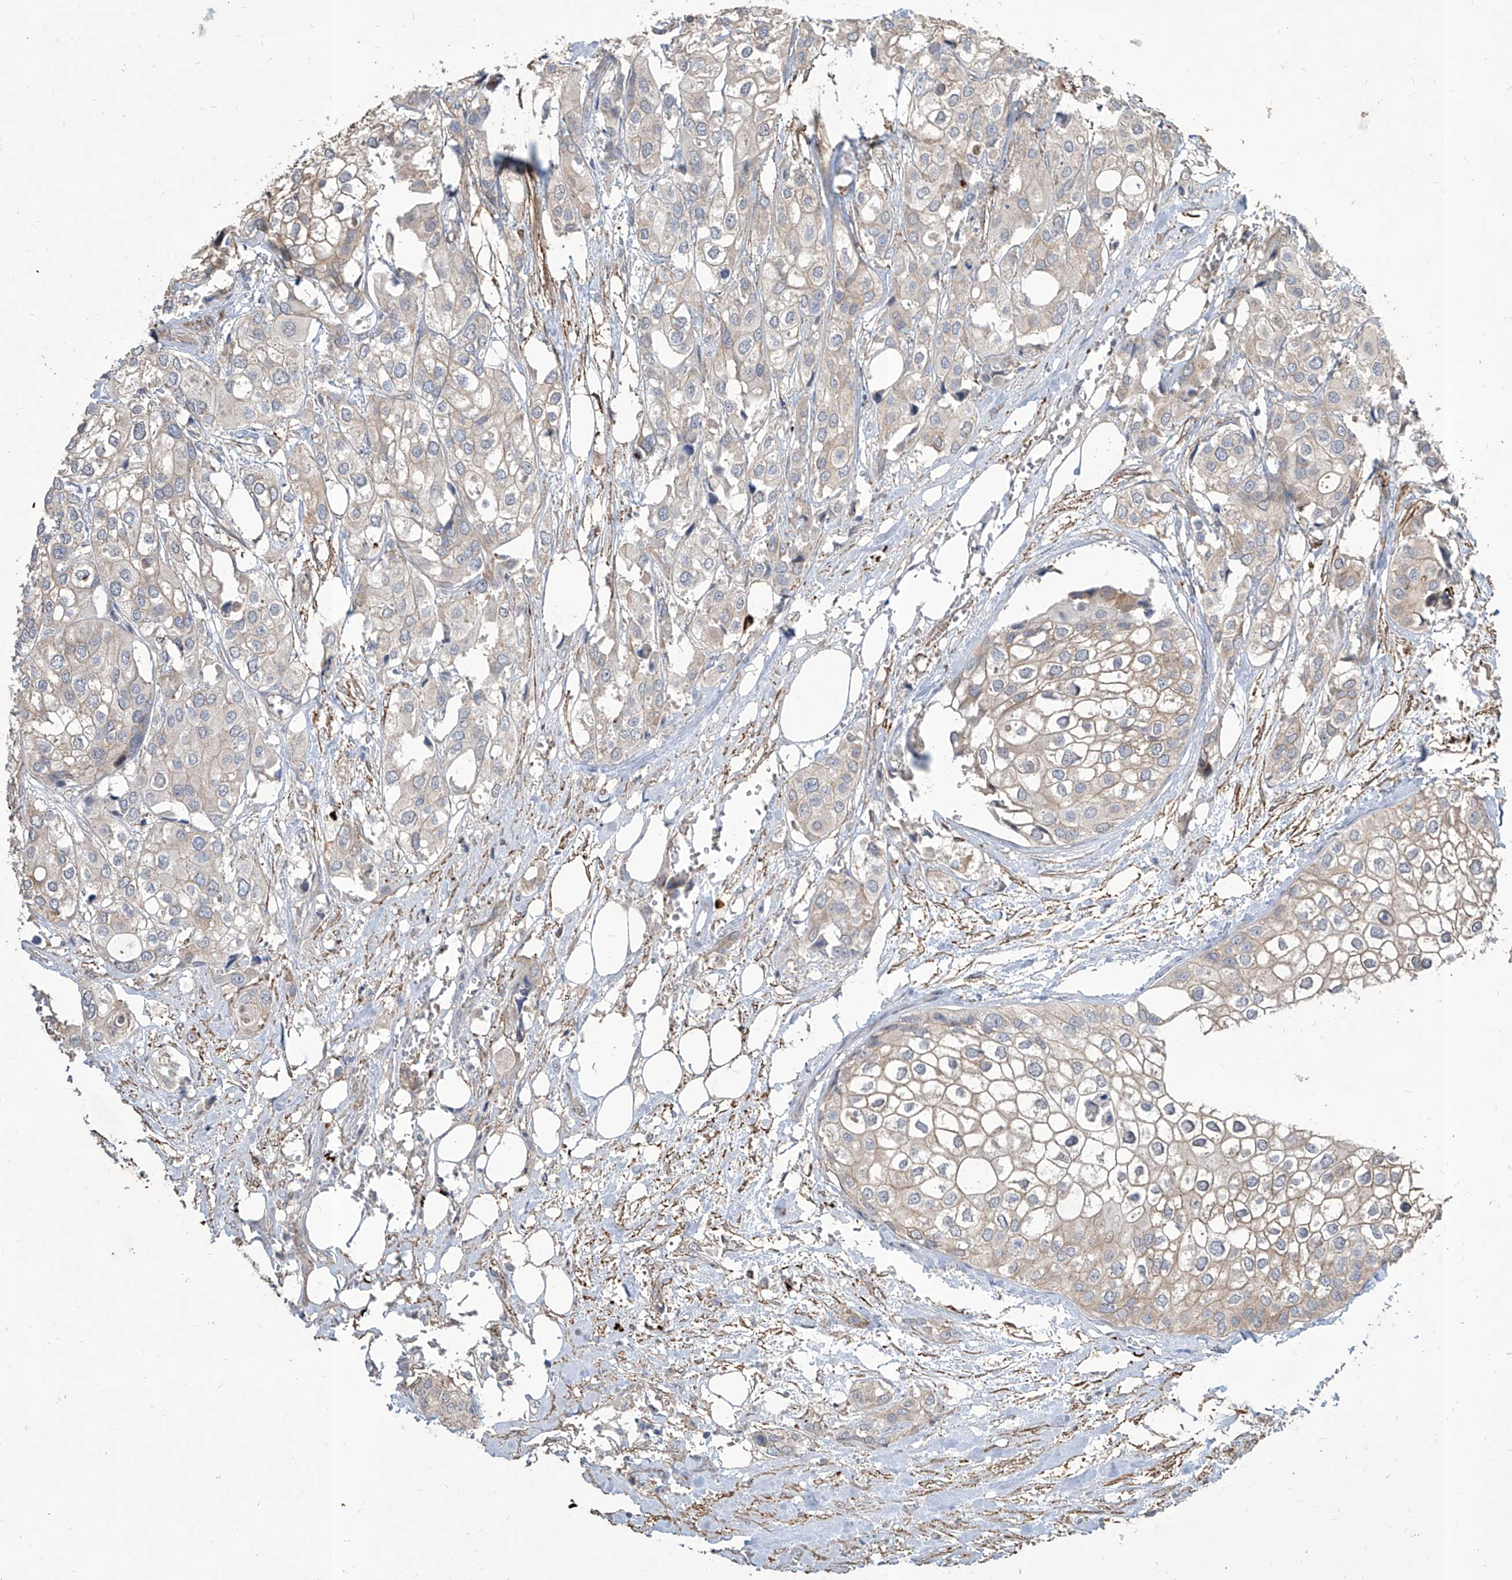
{"staining": {"intensity": "negative", "quantity": "none", "location": "none"}, "tissue": "urothelial cancer", "cell_type": "Tumor cells", "image_type": "cancer", "snomed": [{"axis": "morphology", "description": "Urothelial carcinoma, High grade"}, {"axis": "topography", "description": "Urinary bladder"}], "caption": "Immunohistochemistry image of neoplastic tissue: urothelial cancer stained with DAB shows no significant protein staining in tumor cells.", "gene": "FAM83B", "patient": {"sex": "male", "age": 64}}